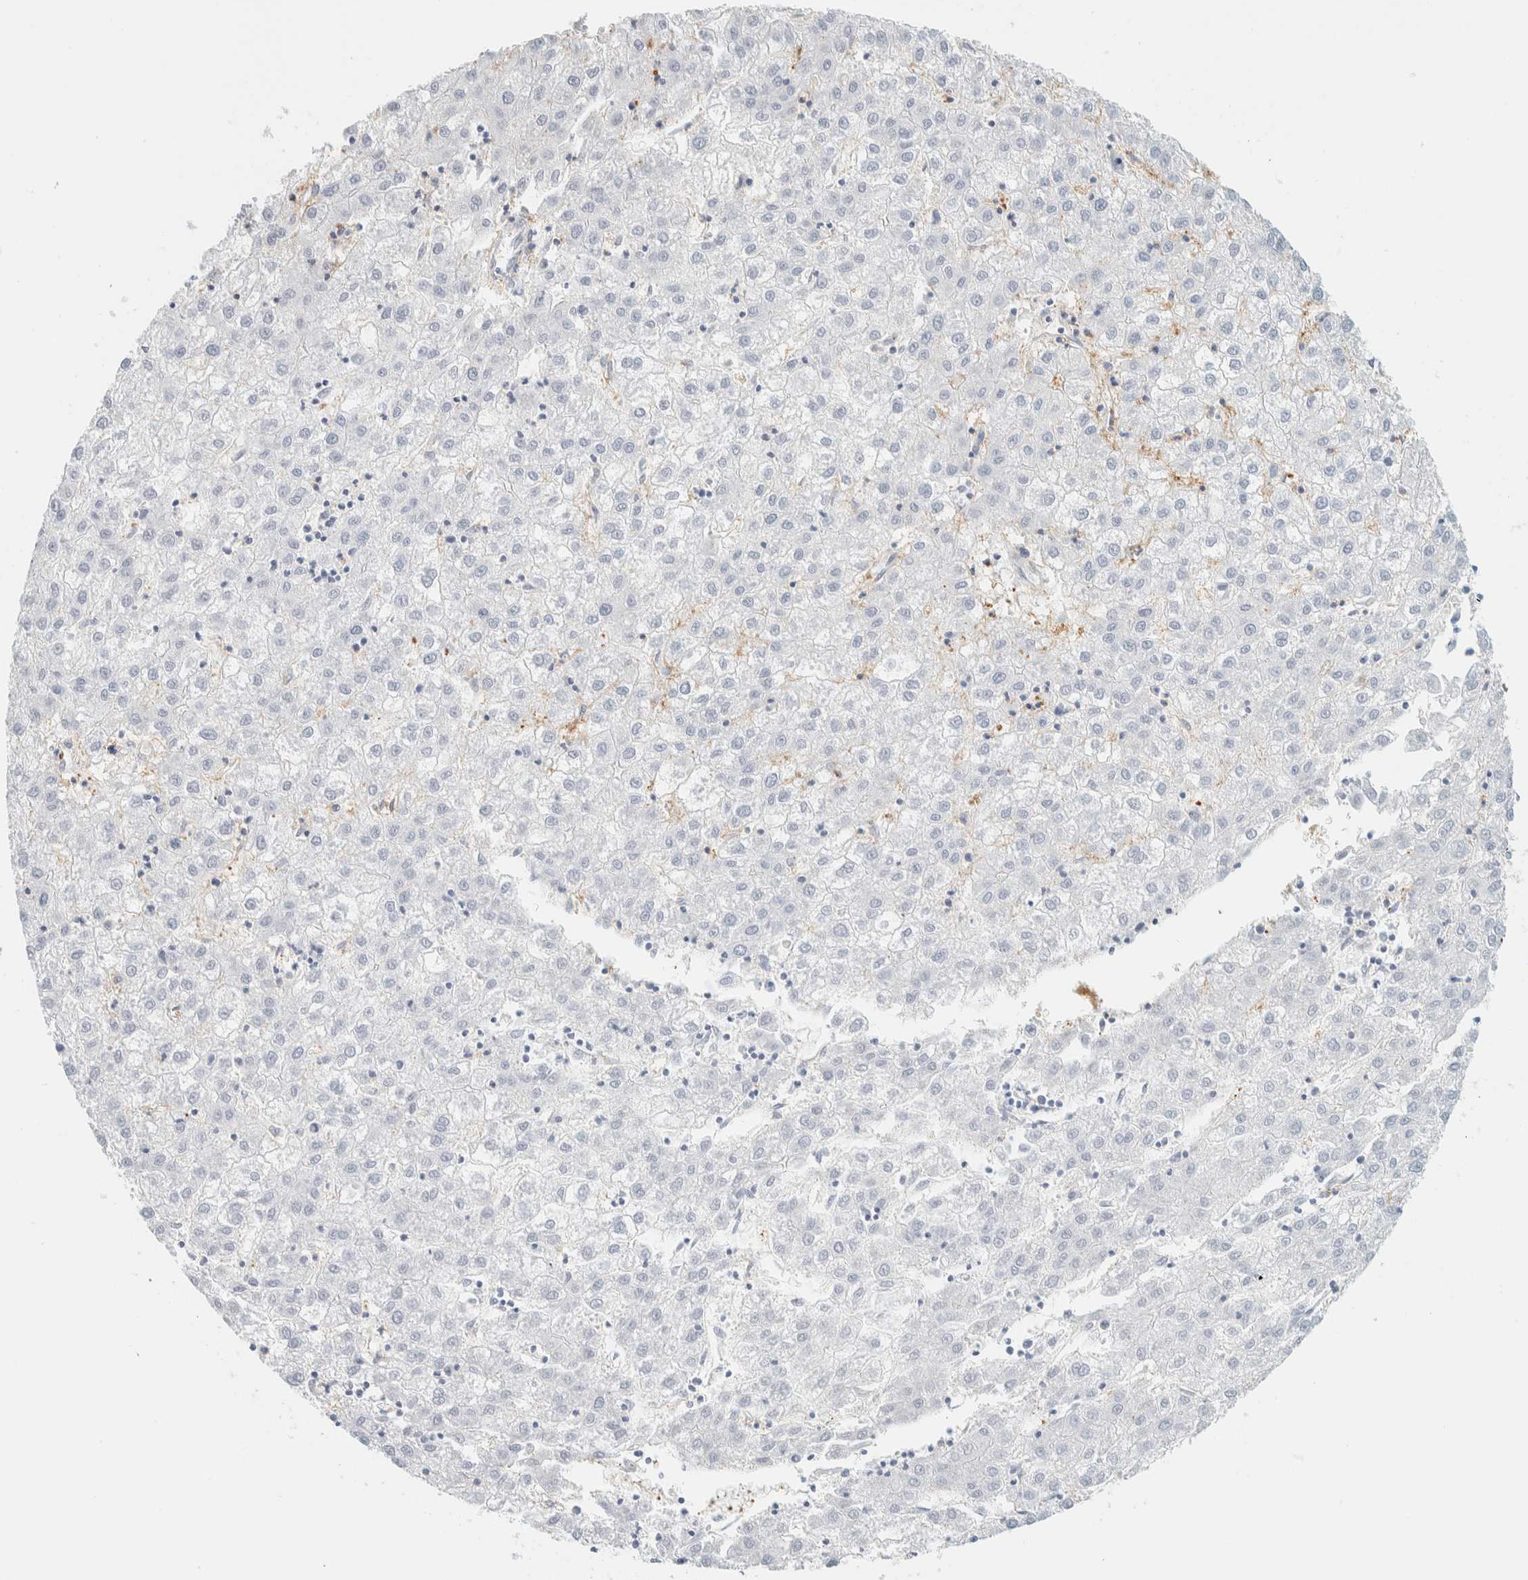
{"staining": {"intensity": "negative", "quantity": "none", "location": "none"}, "tissue": "liver cancer", "cell_type": "Tumor cells", "image_type": "cancer", "snomed": [{"axis": "morphology", "description": "Carcinoma, Hepatocellular, NOS"}, {"axis": "topography", "description": "Liver"}], "caption": "High magnification brightfield microscopy of liver cancer (hepatocellular carcinoma) stained with DAB (3,3'-diaminobenzidine) (brown) and counterstained with hematoxylin (blue): tumor cells show no significant expression.", "gene": "ZBTB37", "patient": {"sex": "male", "age": 72}}